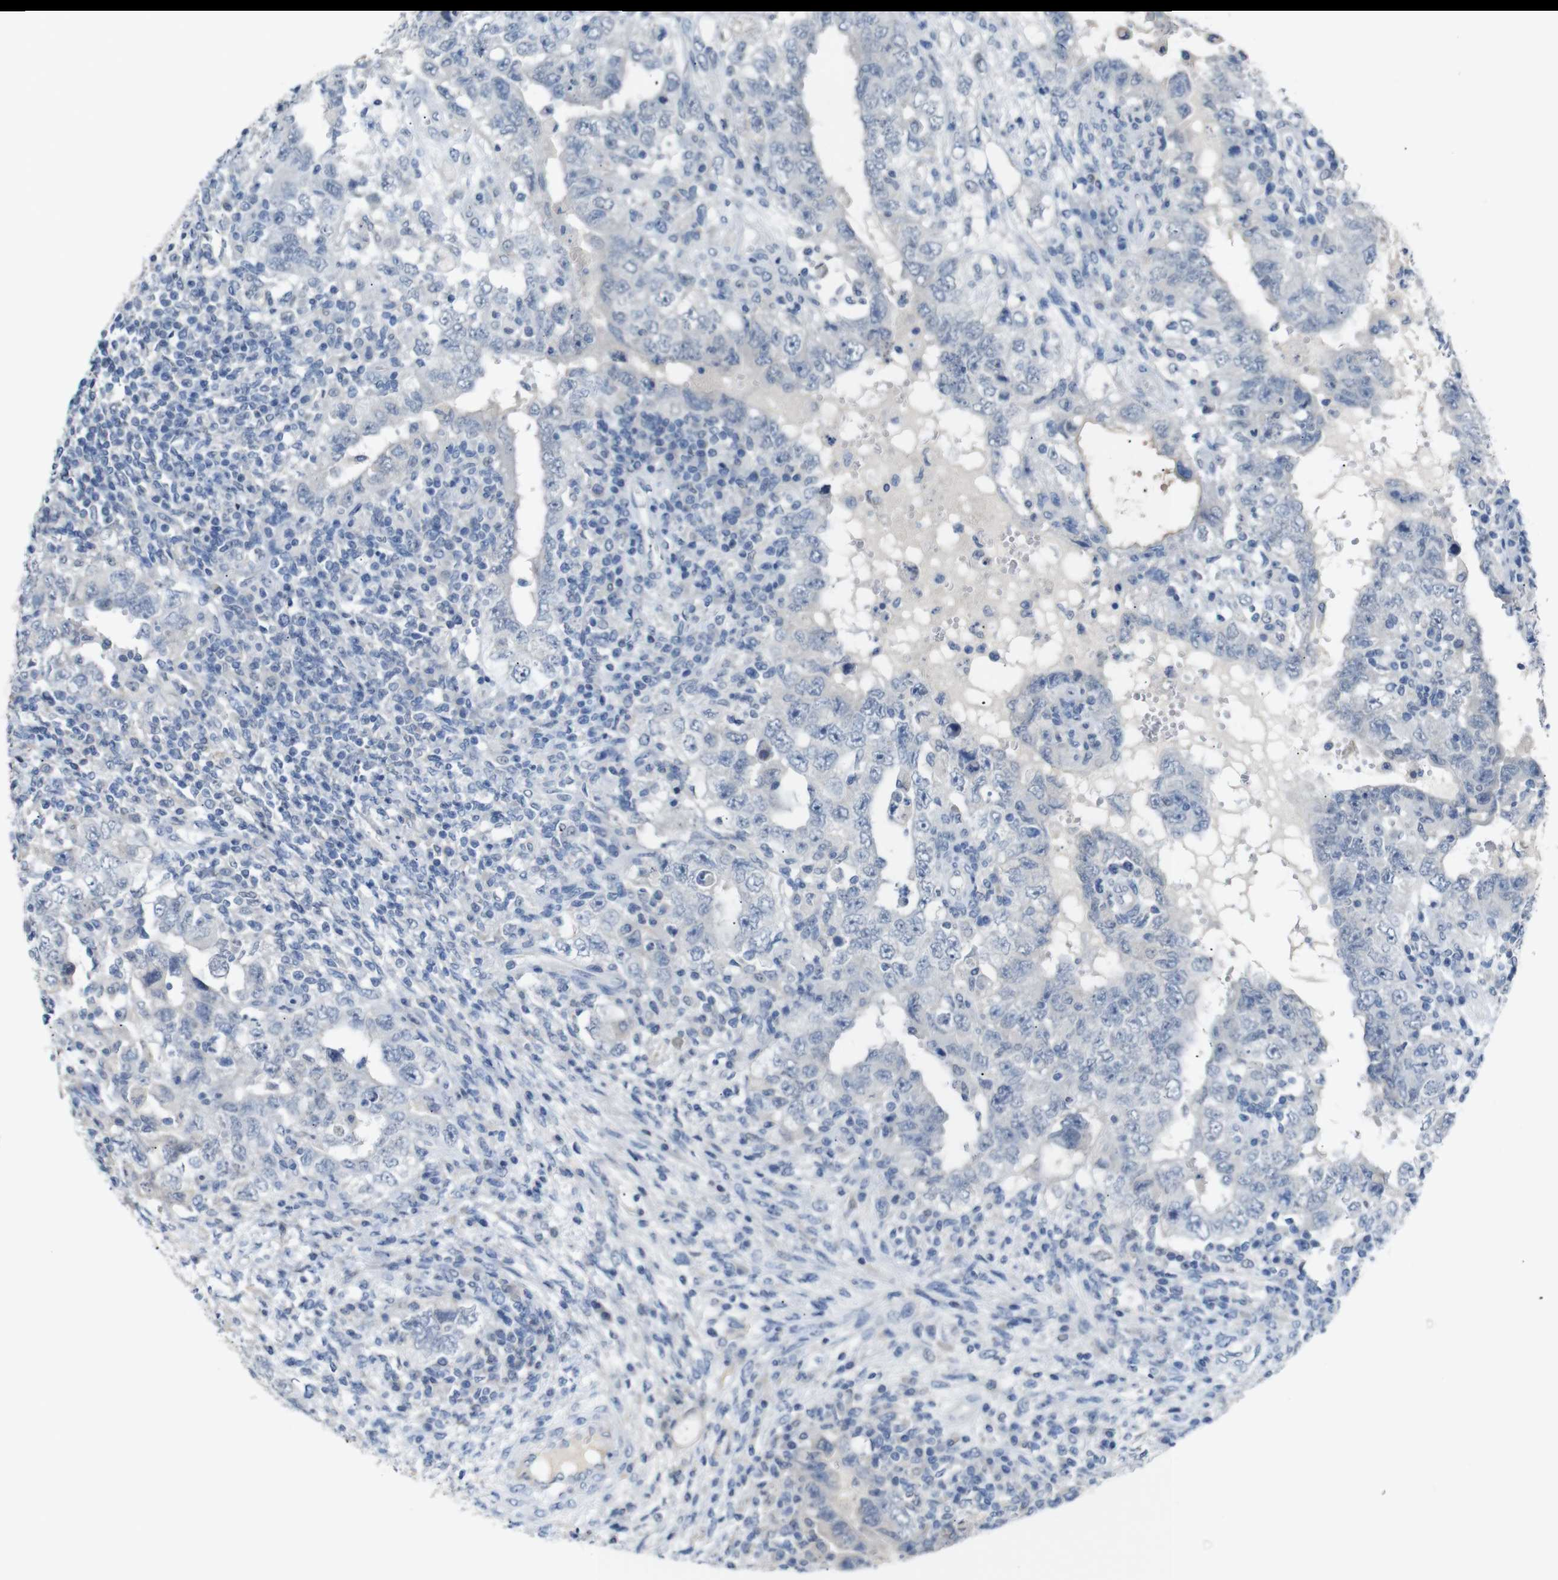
{"staining": {"intensity": "negative", "quantity": "none", "location": "none"}, "tissue": "testis cancer", "cell_type": "Tumor cells", "image_type": "cancer", "snomed": [{"axis": "morphology", "description": "Carcinoma, Embryonal, NOS"}, {"axis": "topography", "description": "Testis"}], "caption": "Photomicrograph shows no significant protein staining in tumor cells of testis cancer (embryonal carcinoma). Nuclei are stained in blue.", "gene": "CHRM5", "patient": {"sex": "male", "age": 26}}